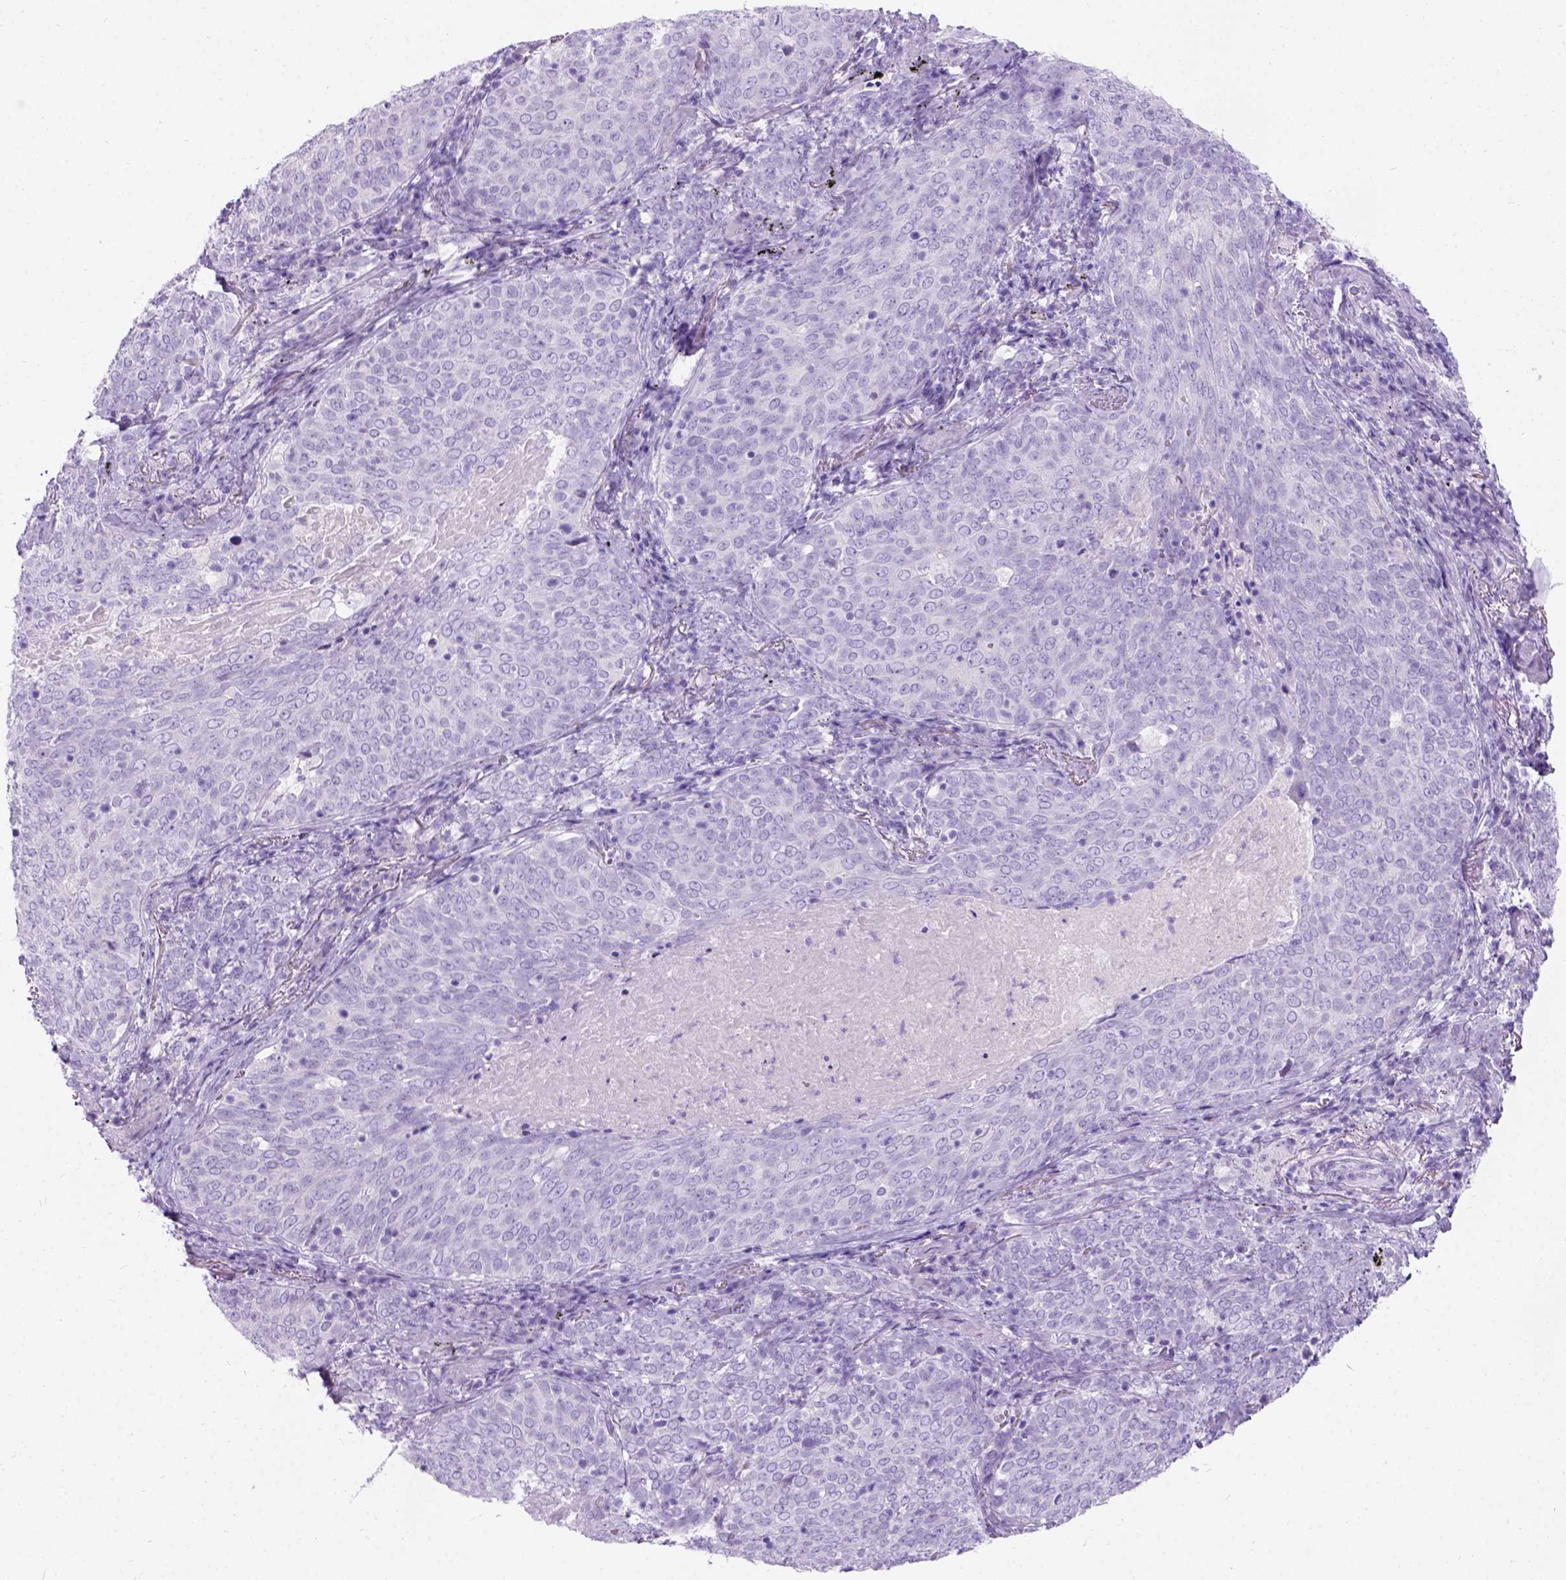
{"staining": {"intensity": "negative", "quantity": "none", "location": "none"}, "tissue": "lung cancer", "cell_type": "Tumor cells", "image_type": "cancer", "snomed": [{"axis": "morphology", "description": "Squamous cell carcinoma, NOS"}, {"axis": "topography", "description": "Lung"}], "caption": "Tumor cells show no significant positivity in lung cancer.", "gene": "C7orf57", "patient": {"sex": "male", "age": 82}}